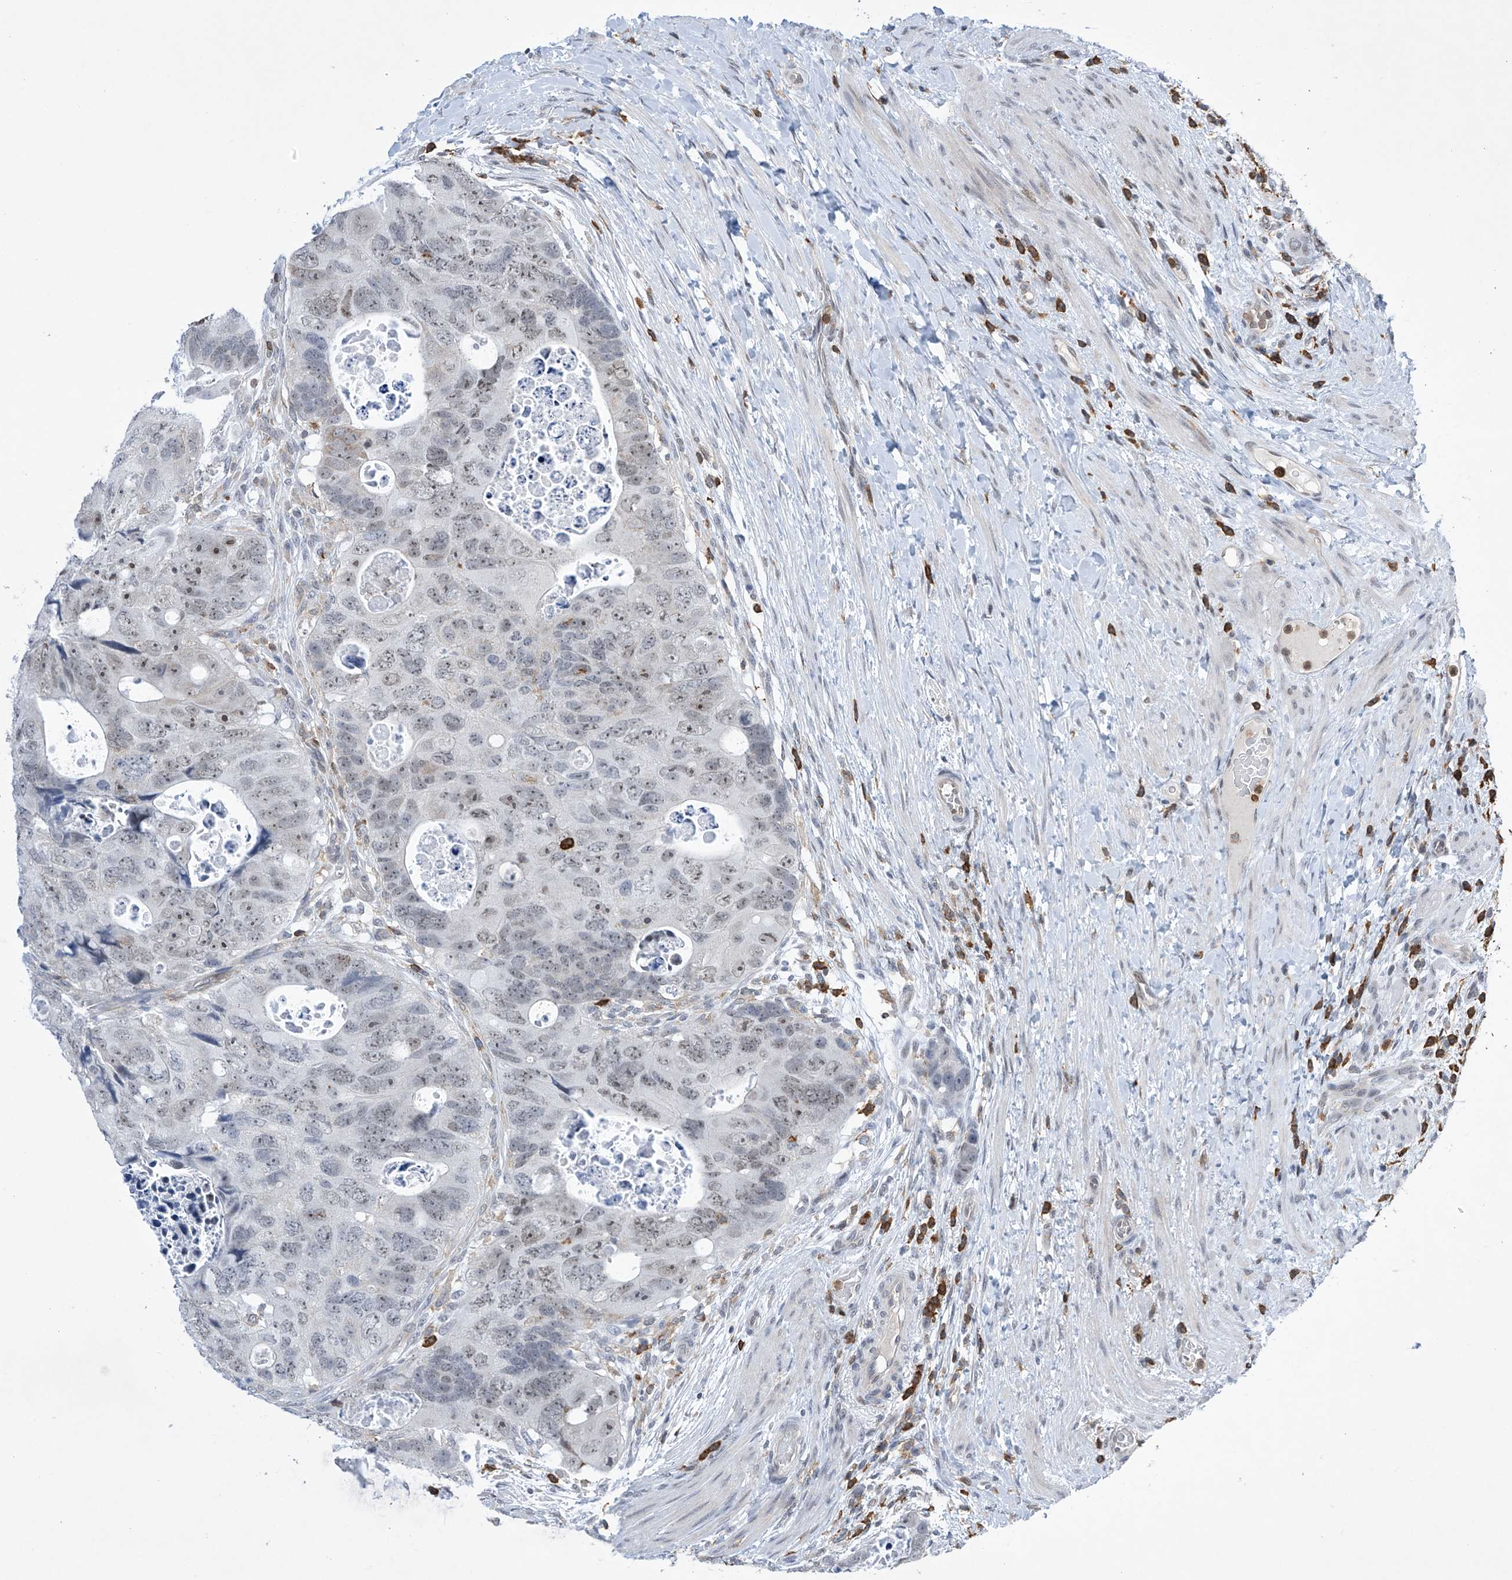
{"staining": {"intensity": "weak", "quantity": "<25%", "location": "nuclear"}, "tissue": "colorectal cancer", "cell_type": "Tumor cells", "image_type": "cancer", "snomed": [{"axis": "morphology", "description": "Adenocarcinoma, NOS"}, {"axis": "topography", "description": "Rectum"}], "caption": "Adenocarcinoma (colorectal) stained for a protein using IHC shows no positivity tumor cells.", "gene": "MSL3", "patient": {"sex": "male", "age": 59}}